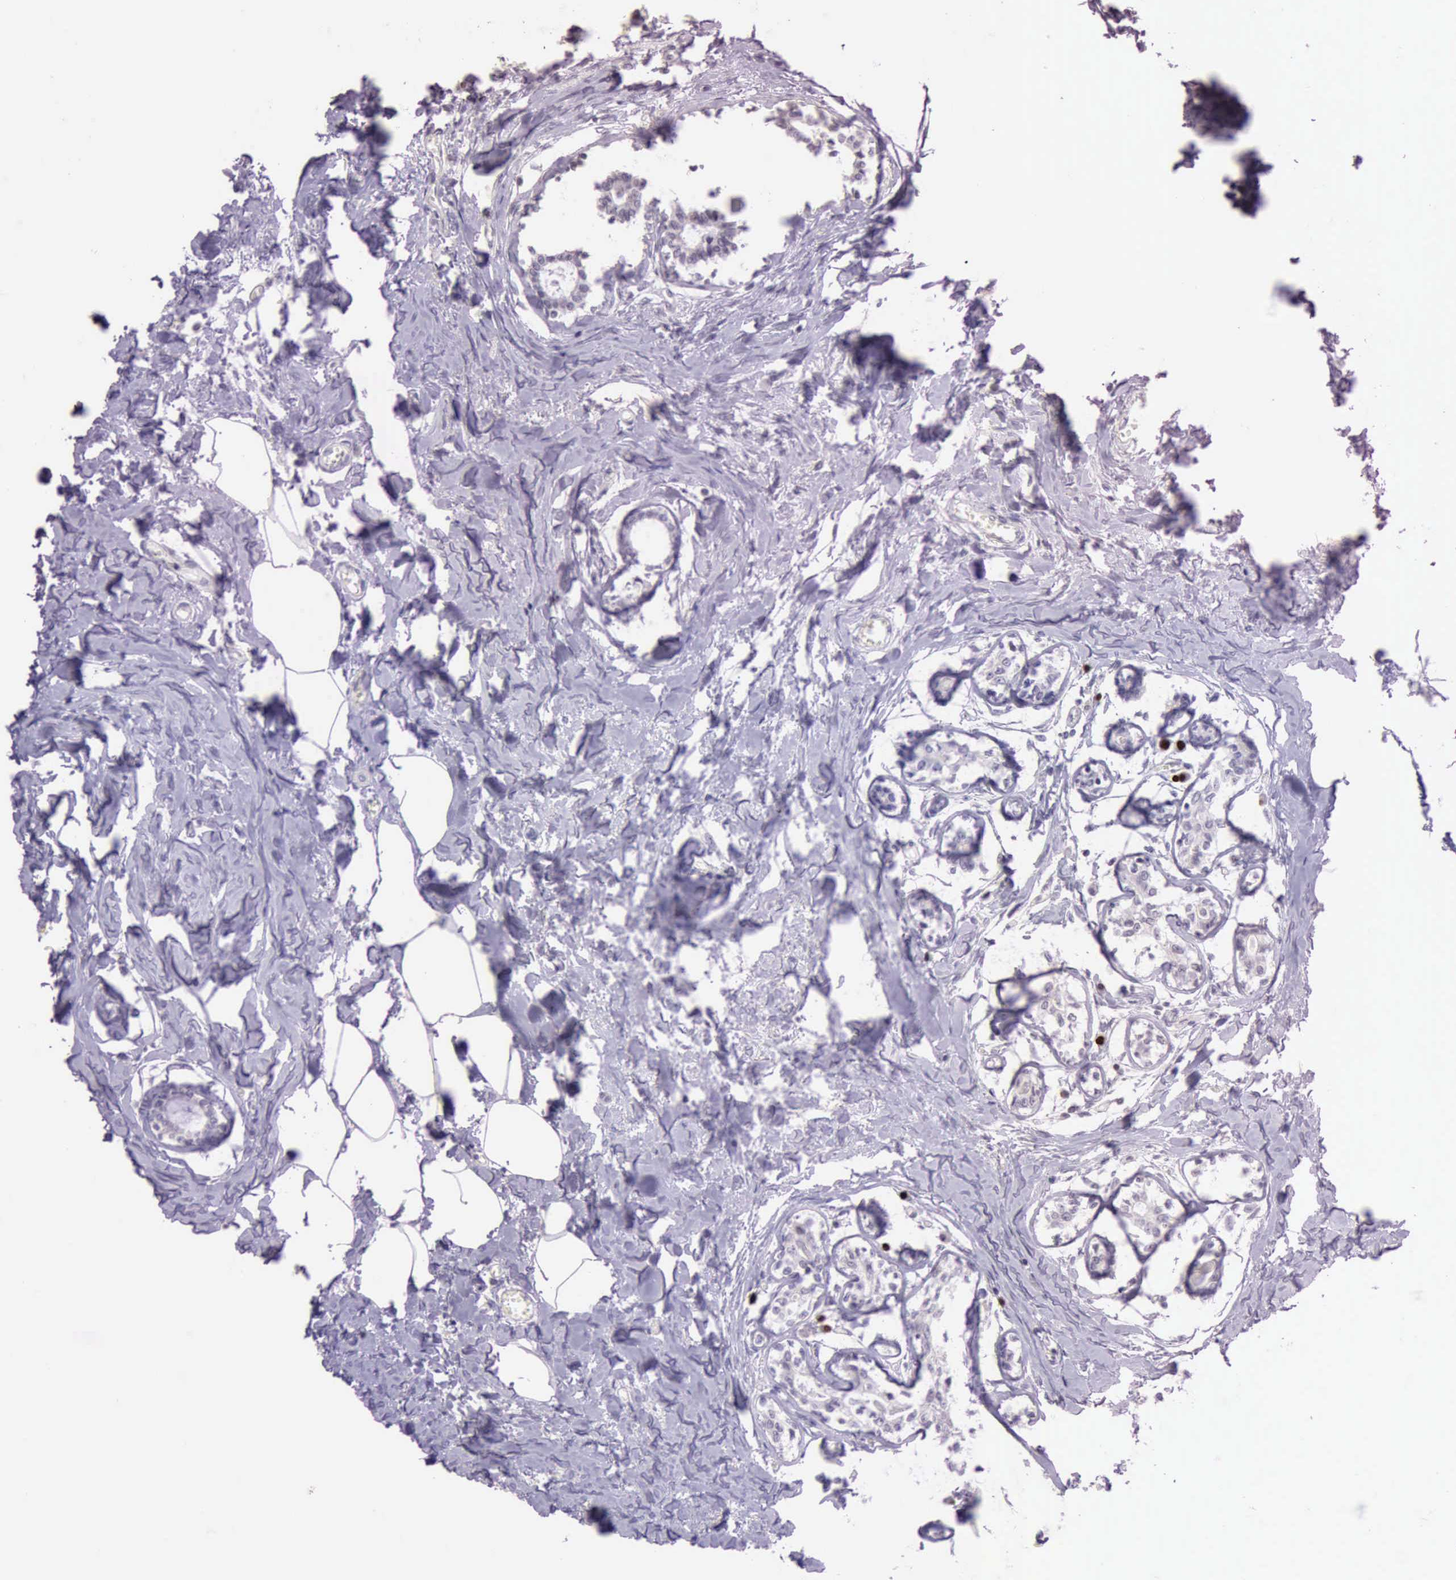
{"staining": {"intensity": "strong", "quantity": "<25%", "location": "nuclear"}, "tissue": "breast cancer", "cell_type": "Tumor cells", "image_type": "cancer", "snomed": [{"axis": "morphology", "description": "Lobular carcinoma"}, {"axis": "topography", "description": "Breast"}], "caption": "Breast cancer (lobular carcinoma) stained with IHC exhibits strong nuclear expression in about <25% of tumor cells.", "gene": "PARP1", "patient": {"sex": "female", "age": 51}}